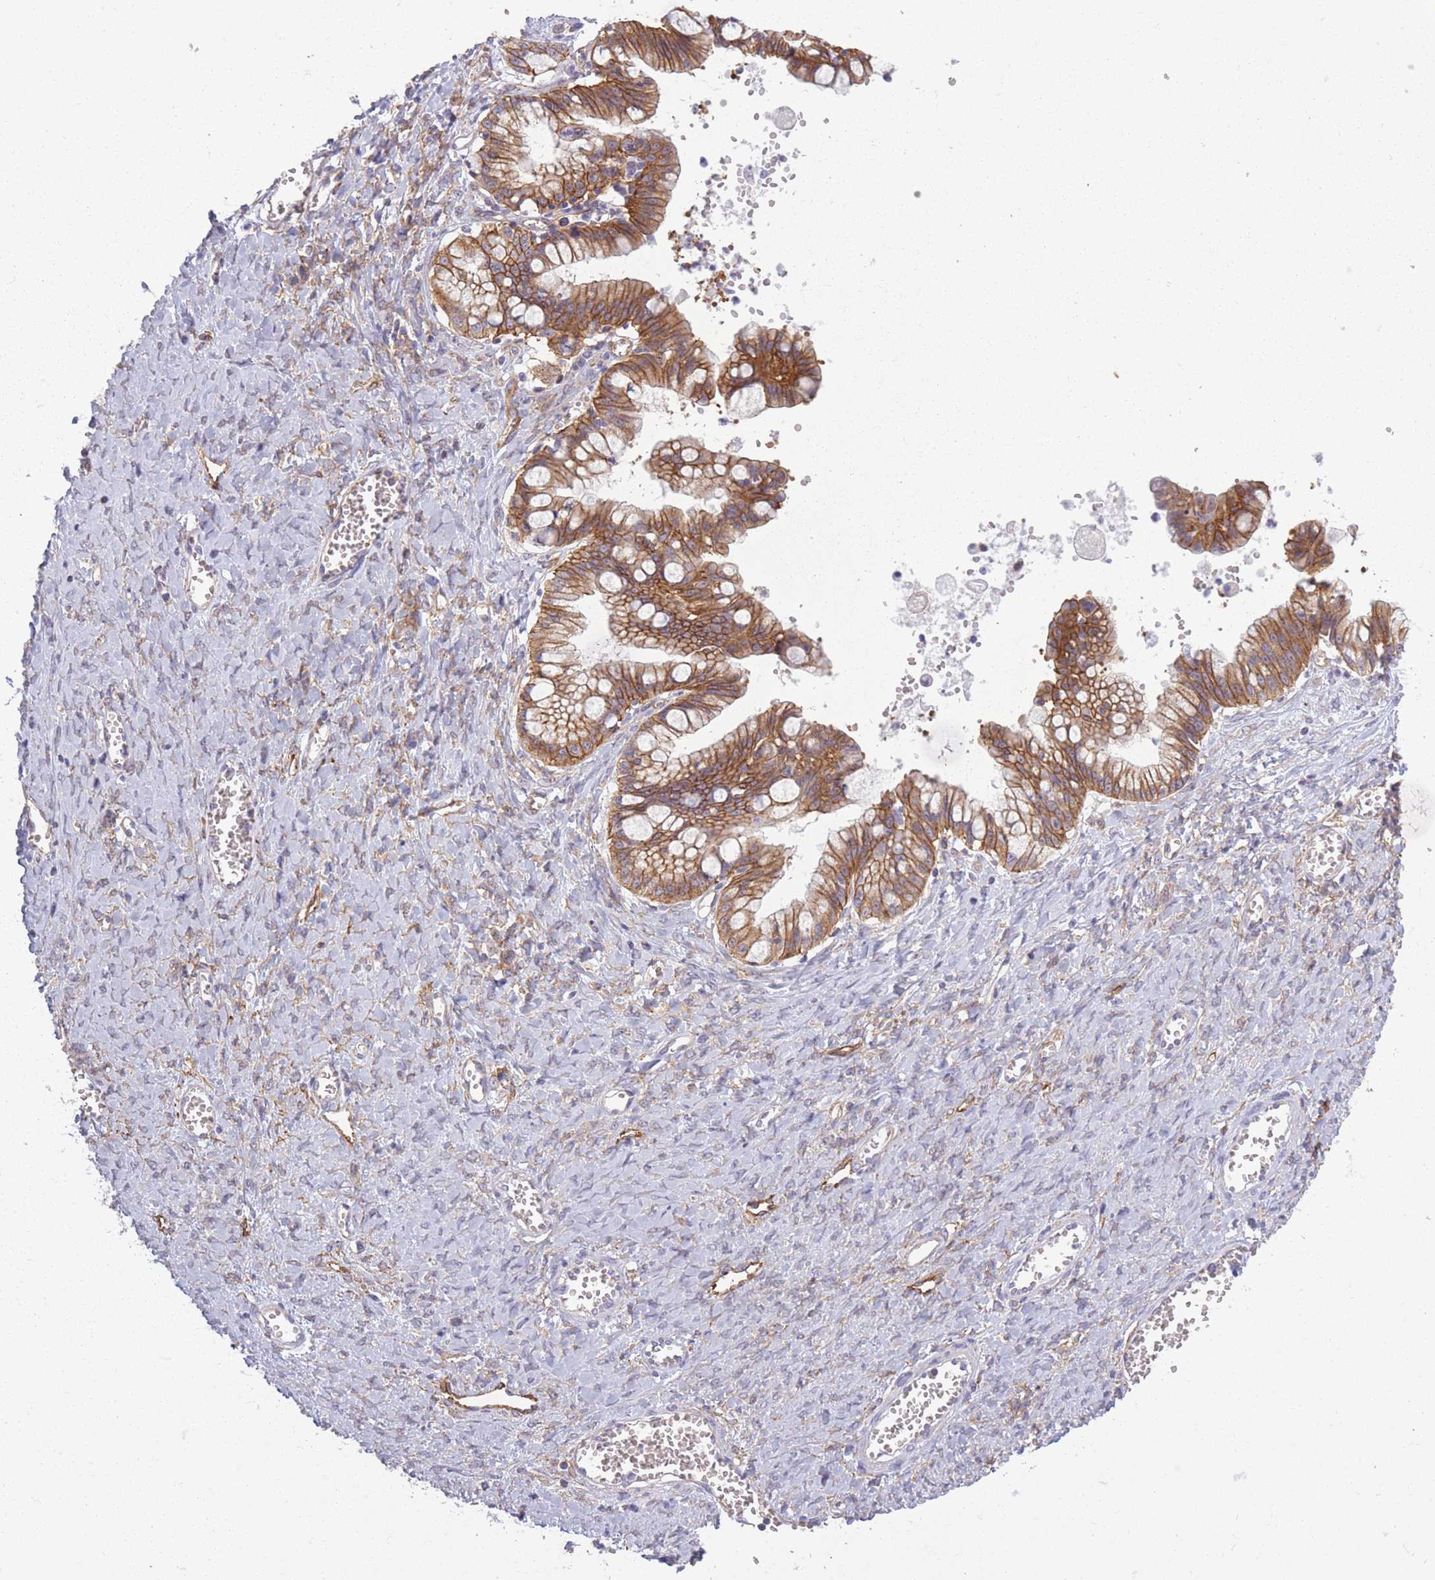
{"staining": {"intensity": "moderate", "quantity": ">75%", "location": "cytoplasmic/membranous"}, "tissue": "ovarian cancer", "cell_type": "Tumor cells", "image_type": "cancer", "snomed": [{"axis": "morphology", "description": "Cystadenocarcinoma, mucinous, NOS"}, {"axis": "topography", "description": "Ovary"}], "caption": "Moderate cytoplasmic/membranous staining for a protein is identified in approximately >75% of tumor cells of ovarian cancer (mucinous cystadenocarcinoma) using IHC.", "gene": "ADD1", "patient": {"sex": "female", "age": 70}}